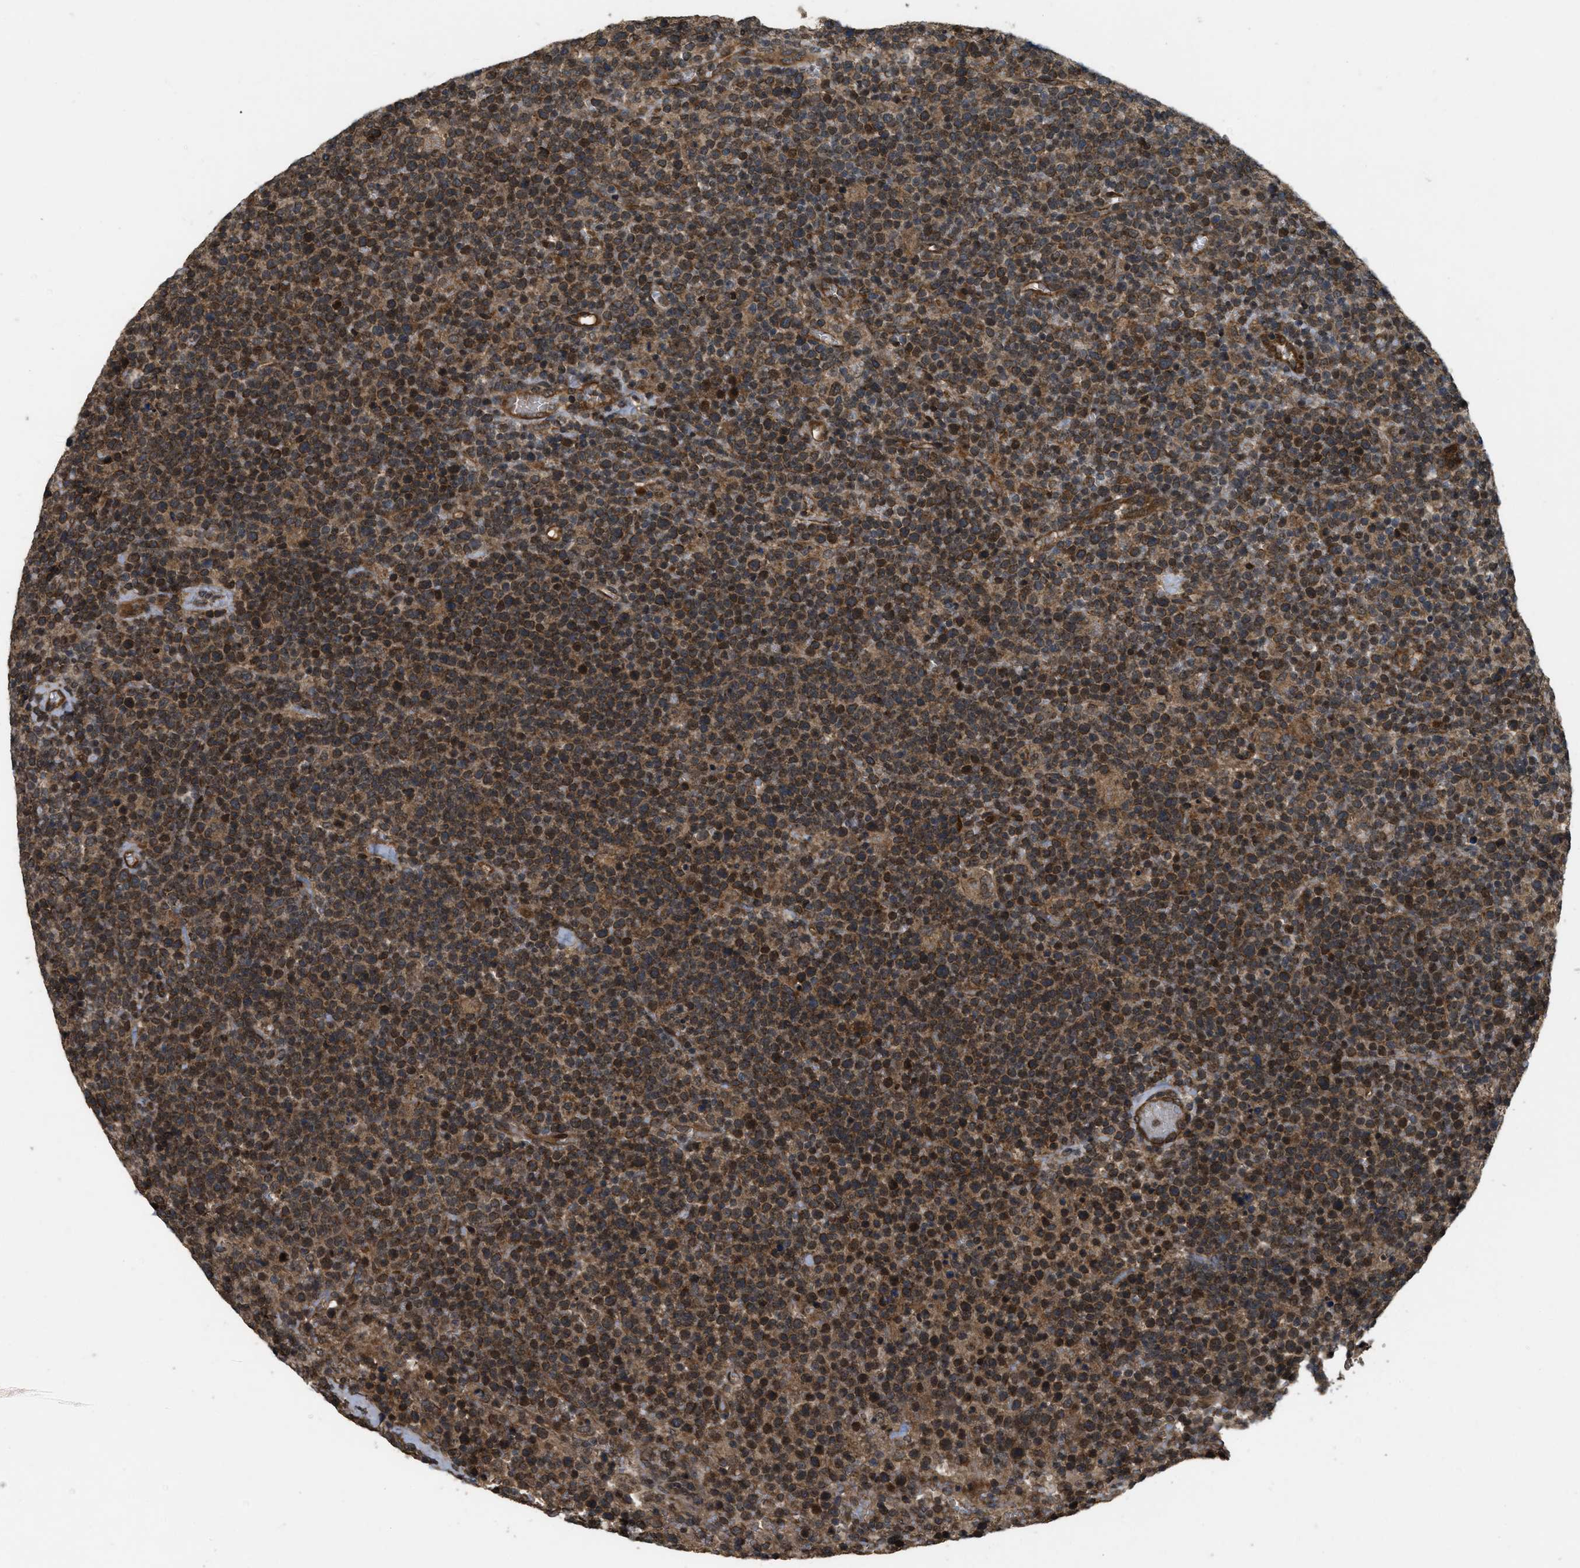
{"staining": {"intensity": "strong", "quantity": ">75%", "location": "cytoplasmic/membranous,nuclear"}, "tissue": "lymphoma", "cell_type": "Tumor cells", "image_type": "cancer", "snomed": [{"axis": "morphology", "description": "Malignant lymphoma, non-Hodgkin's type, High grade"}, {"axis": "topography", "description": "Lymph node"}], "caption": "High-power microscopy captured an IHC micrograph of high-grade malignant lymphoma, non-Hodgkin's type, revealing strong cytoplasmic/membranous and nuclear expression in about >75% of tumor cells.", "gene": "SPTLC1", "patient": {"sex": "male", "age": 61}}